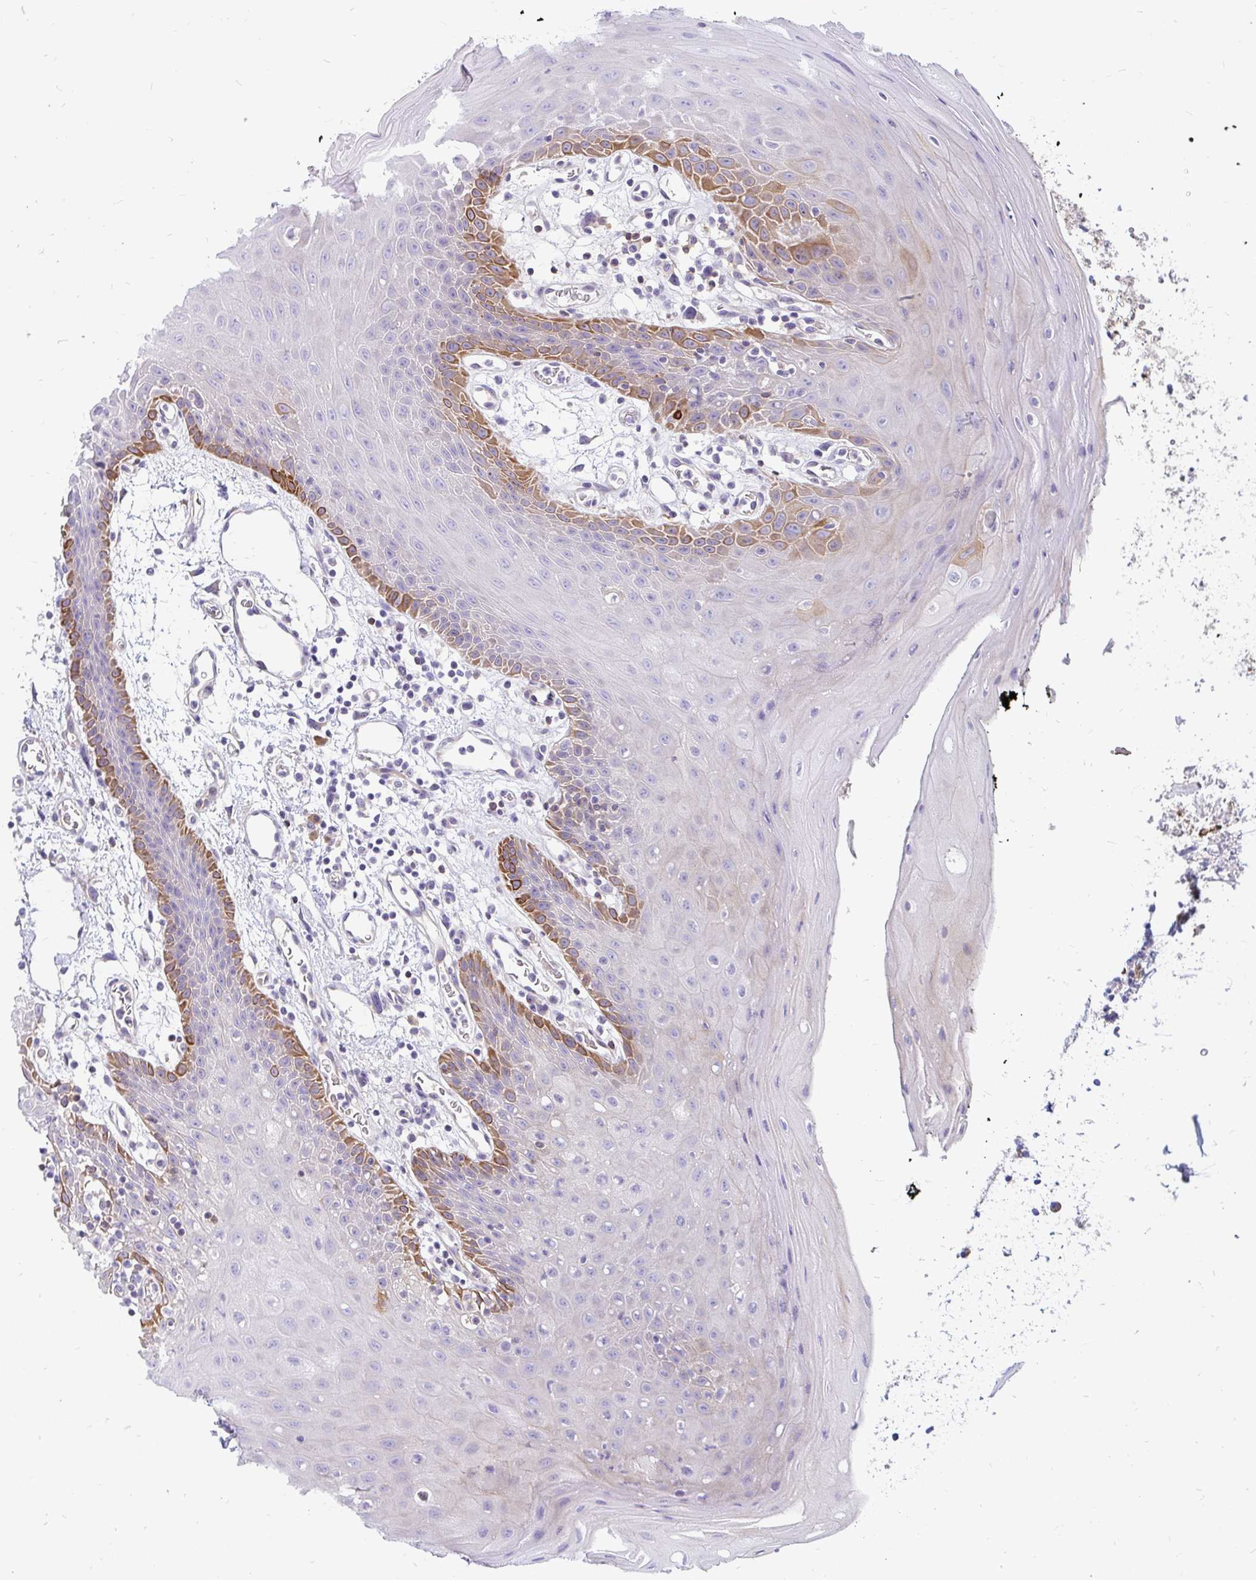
{"staining": {"intensity": "strong", "quantity": "25%-75%", "location": "cytoplasmic/membranous"}, "tissue": "oral mucosa", "cell_type": "Squamous epithelial cells", "image_type": "normal", "snomed": [{"axis": "morphology", "description": "Normal tissue, NOS"}, {"axis": "topography", "description": "Oral tissue"}], "caption": "Squamous epithelial cells exhibit strong cytoplasmic/membranous expression in approximately 25%-75% of cells in benign oral mucosa.", "gene": "LRRC26", "patient": {"sex": "female", "age": 59}}